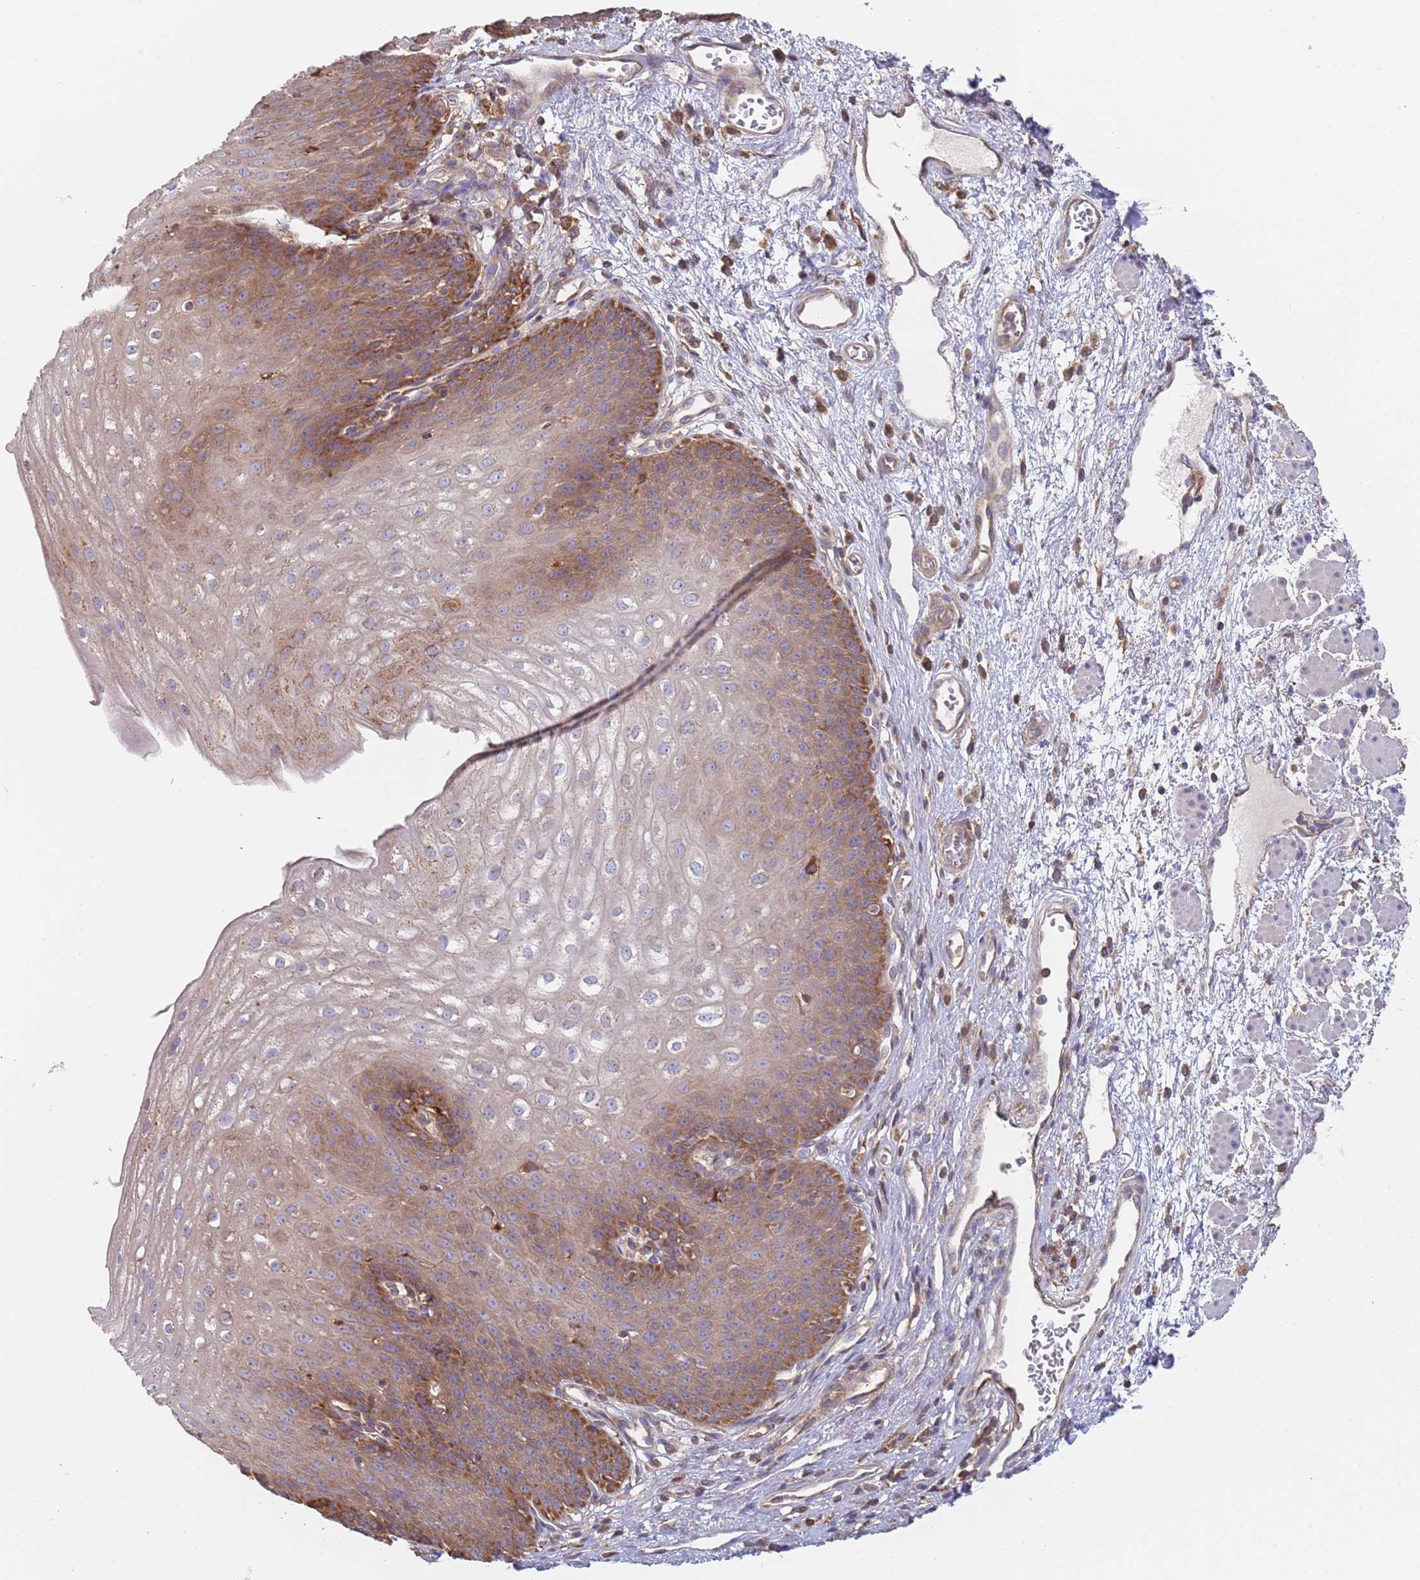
{"staining": {"intensity": "moderate", "quantity": "25%-75%", "location": "cytoplasmic/membranous"}, "tissue": "esophagus", "cell_type": "Squamous epithelial cells", "image_type": "normal", "snomed": [{"axis": "morphology", "description": "Normal tissue, NOS"}, {"axis": "topography", "description": "Esophagus"}], "caption": "Immunohistochemistry (IHC) (DAB) staining of unremarkable esophagus shows moderate cytoplasmic/membranous protein positivity in approximately 25%-75% of squamous epithelial cells. (Stains: DAB in brown, nuclei in blue, Microscopy: brightfield microscopy at high magnification).", "gene": "GDI1", "patient": {"sex": "male", "age": 71}}